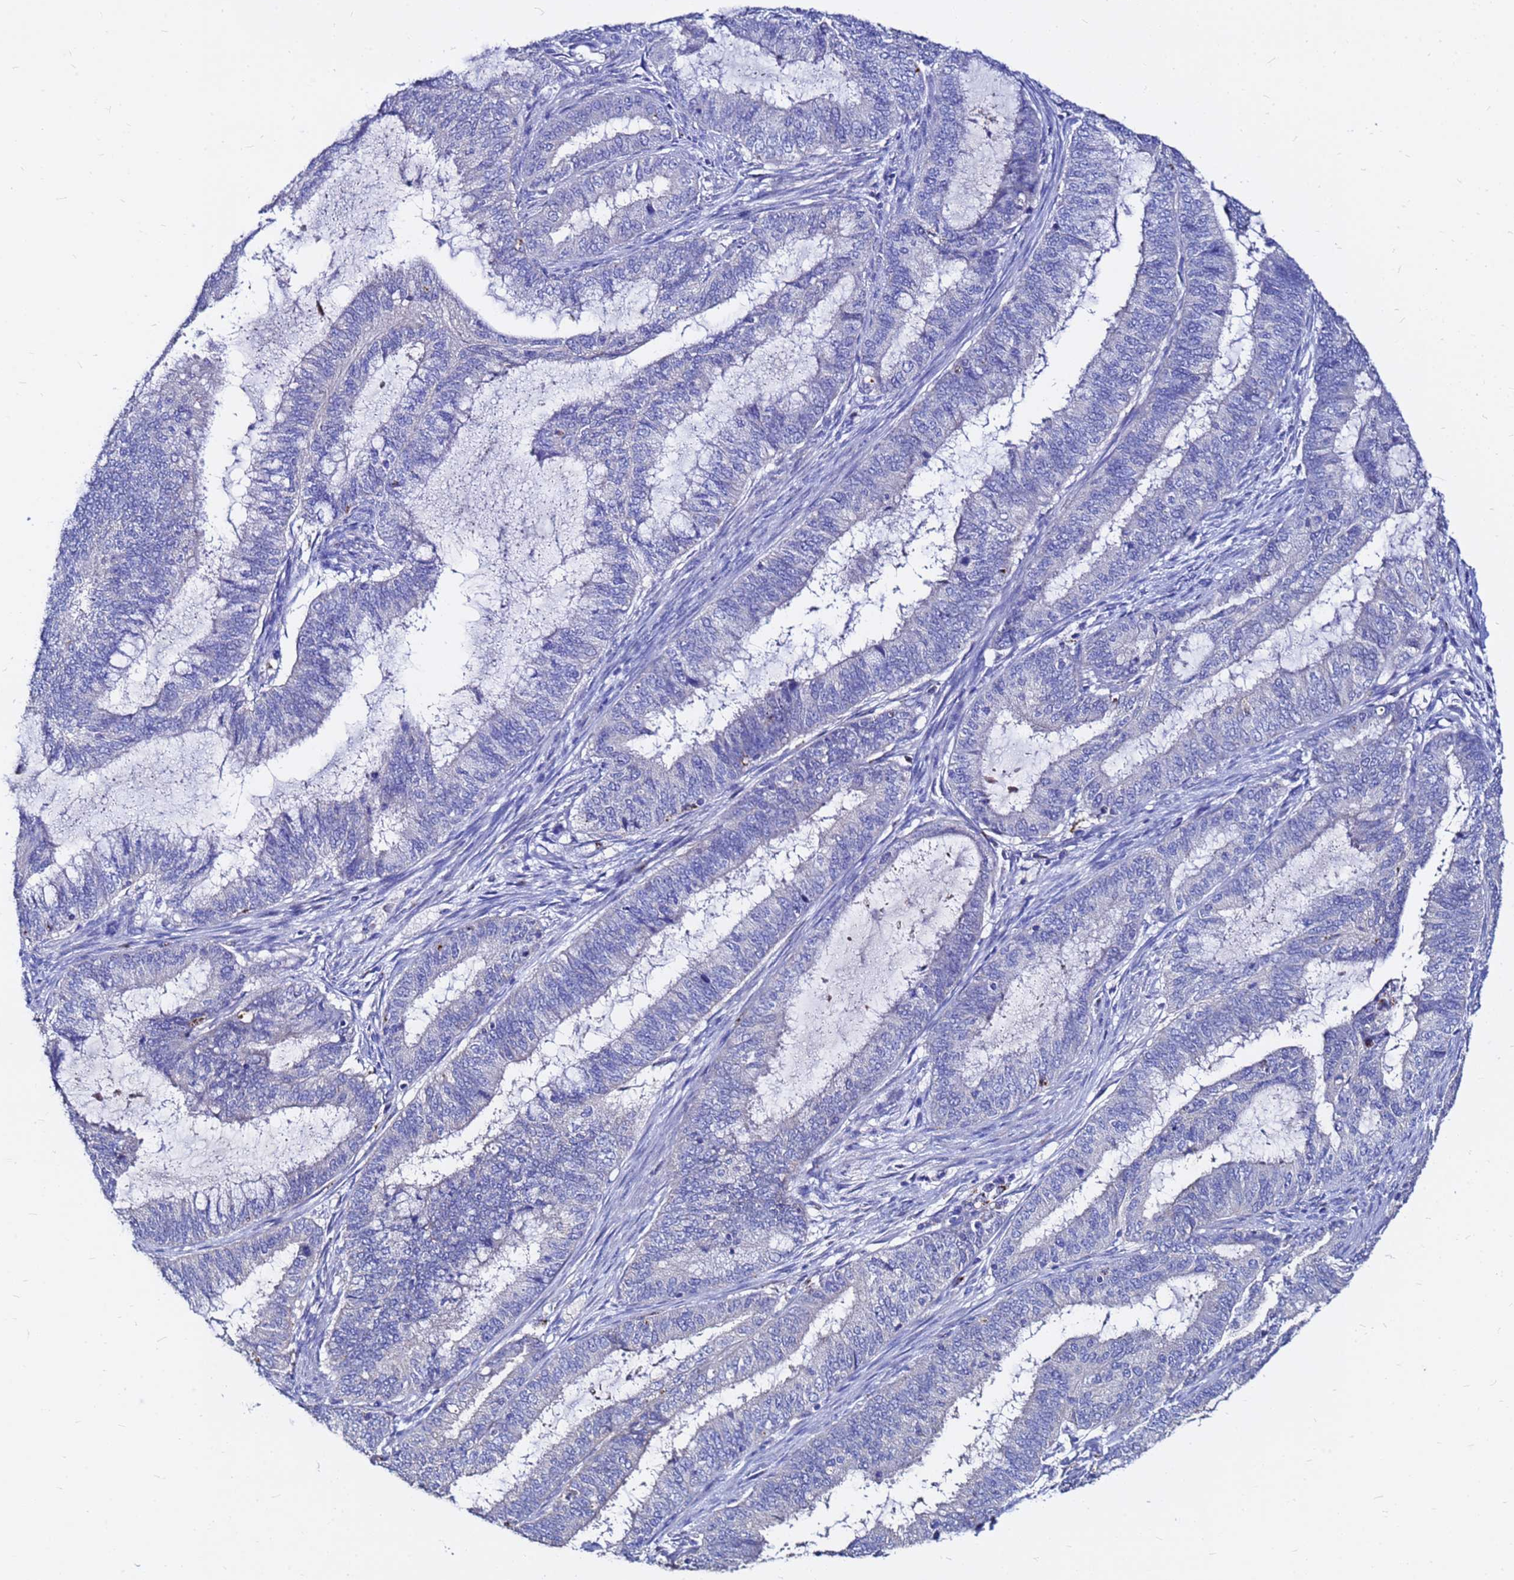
{"staining": {"intensity": "negative", "quantity": "none", "location": "none"}, "tissue": "endometrial cancer", "cell_type": "Tumor cells", "image_type": "cancer", "snomed": [{"axis": "morphology", "description": "Adenocarcinoma, NOS"}, {"axis": "topography", "description": "Endometrium"}], "caption": "IHC histopathology image of adenocarcinoma (endometrial) stained for a protein (brown), which displays no positivity in tumor cells.", "gene": "FAM183A", "patient": {"sex": "female", "age": 51}}